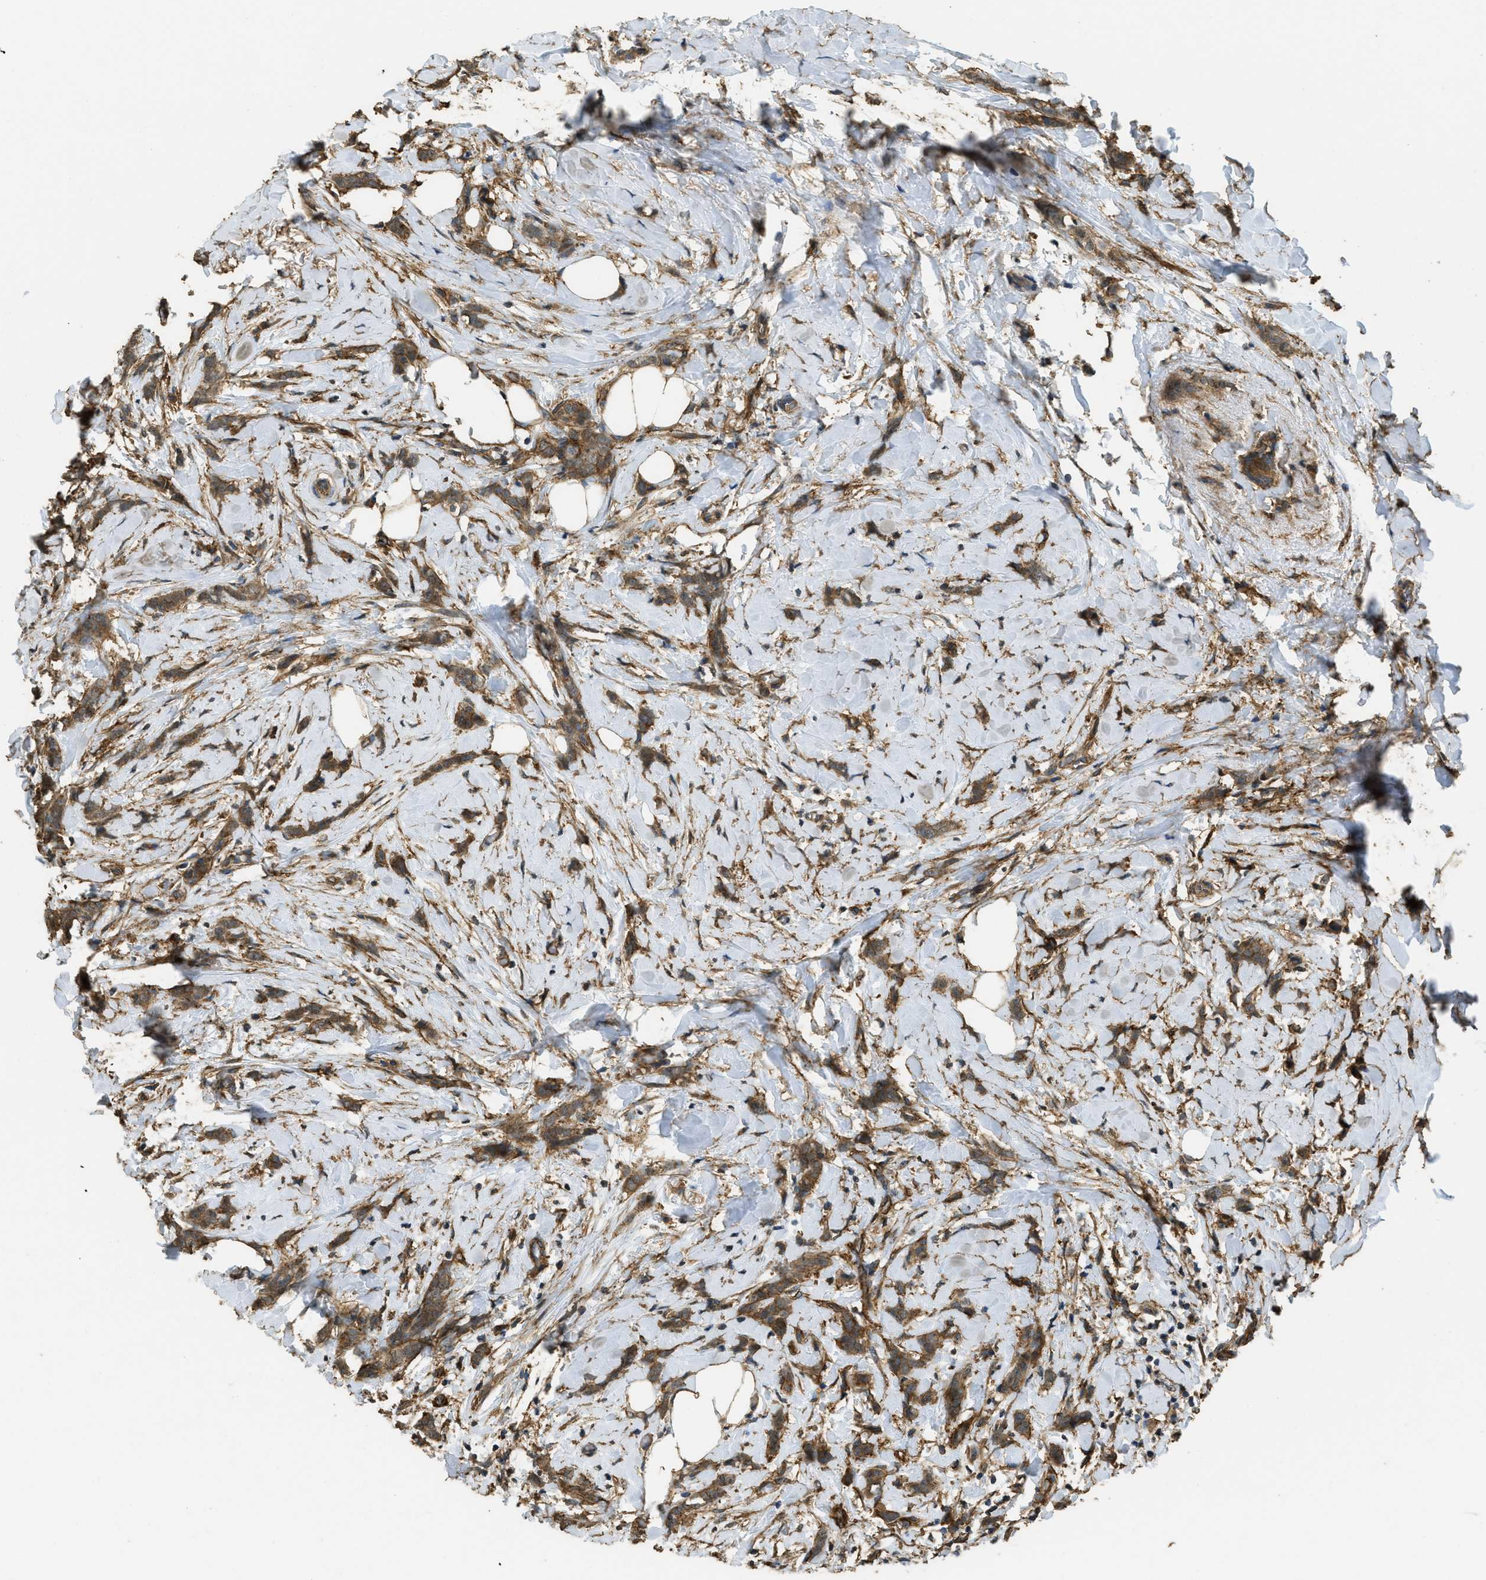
{"staining": {"intensity": "moderate", "quantity": ">75%", "location": "cytoplasmic/membranous"}, "tissue": "breast cancer", "cell_type": "Tumor cells", "image_type": "cancer", "snomed": [{"axis": "morphology", "description": "Lobular carcinoma, in situ"}, {"axis": "morphology", "description": "Lobular carcinoma"}, {"axis": "topography", "description": "Breast"}], "caption": "Breast lobular carcinoma stained for a protein shows moderate cytoplasmic/membranous positivity in tumor cells. (brown staining indicates protein expression, while blue staining denotes nuclei).", "gene": "CD276", "patient": {"sex": "female", "age": 41}}